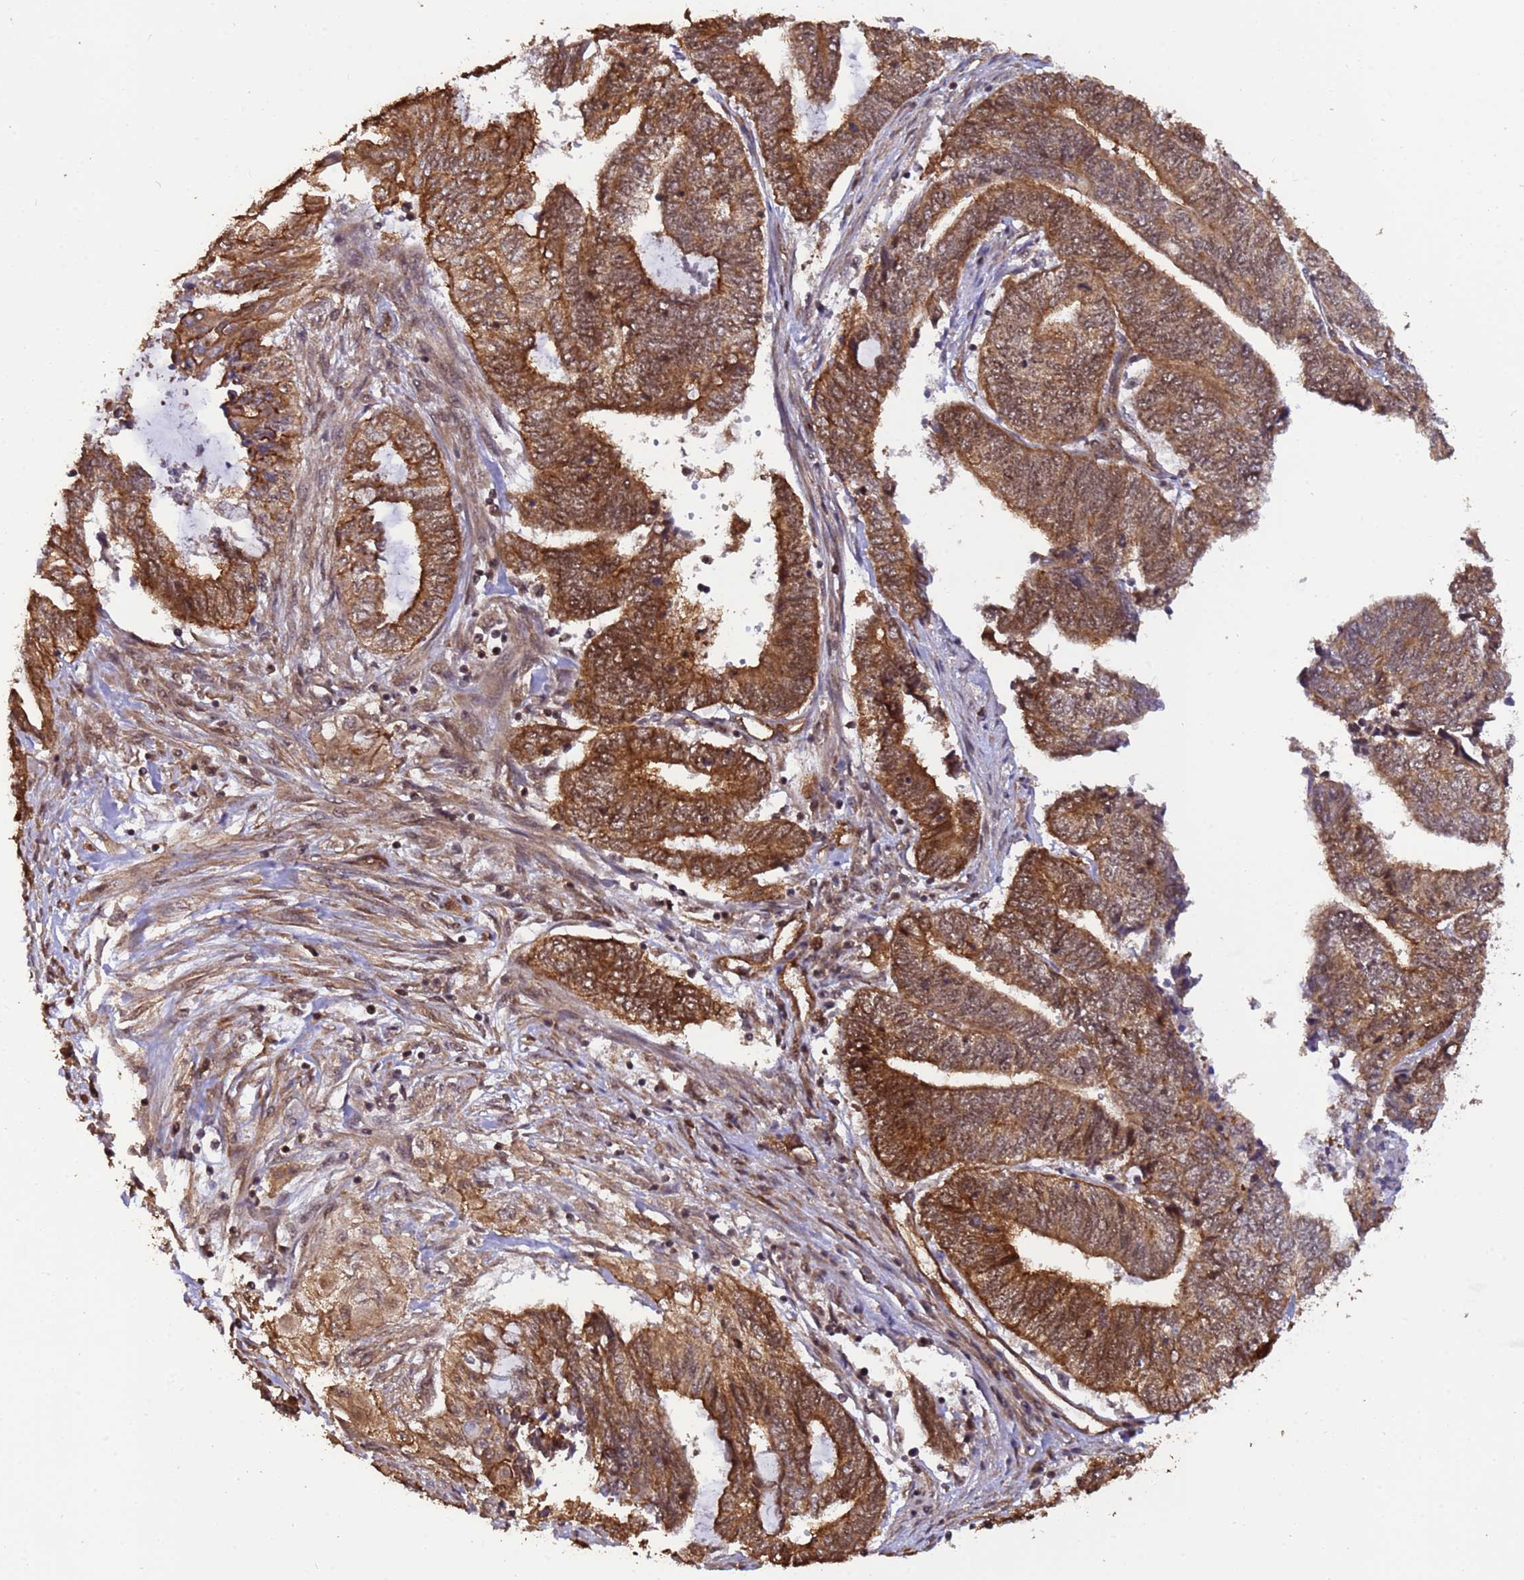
{"staining": {"intensity": "strong", "quantity": ">75%", "location": "cytoplasmic/membranous,nuclear"}, "tissue": "endometrial cancer", "cell_type": "Tumor cells", "image_type": "cancer", "snomed": [{"axis": "morphology", "description": "Adenocarcinoma, NOS"}, {"axis": "topography", "description": "Uterus"}, {"axis": "topography", "description": "Endometrium"}], "caption": "An image of human endometrial cancer stained for a protein displays strong cytoplasmic/membranous and nuclear brown staining in tumor cells.", "gene": "SYF2", "patient": {"sex": "female", "age": 70}}